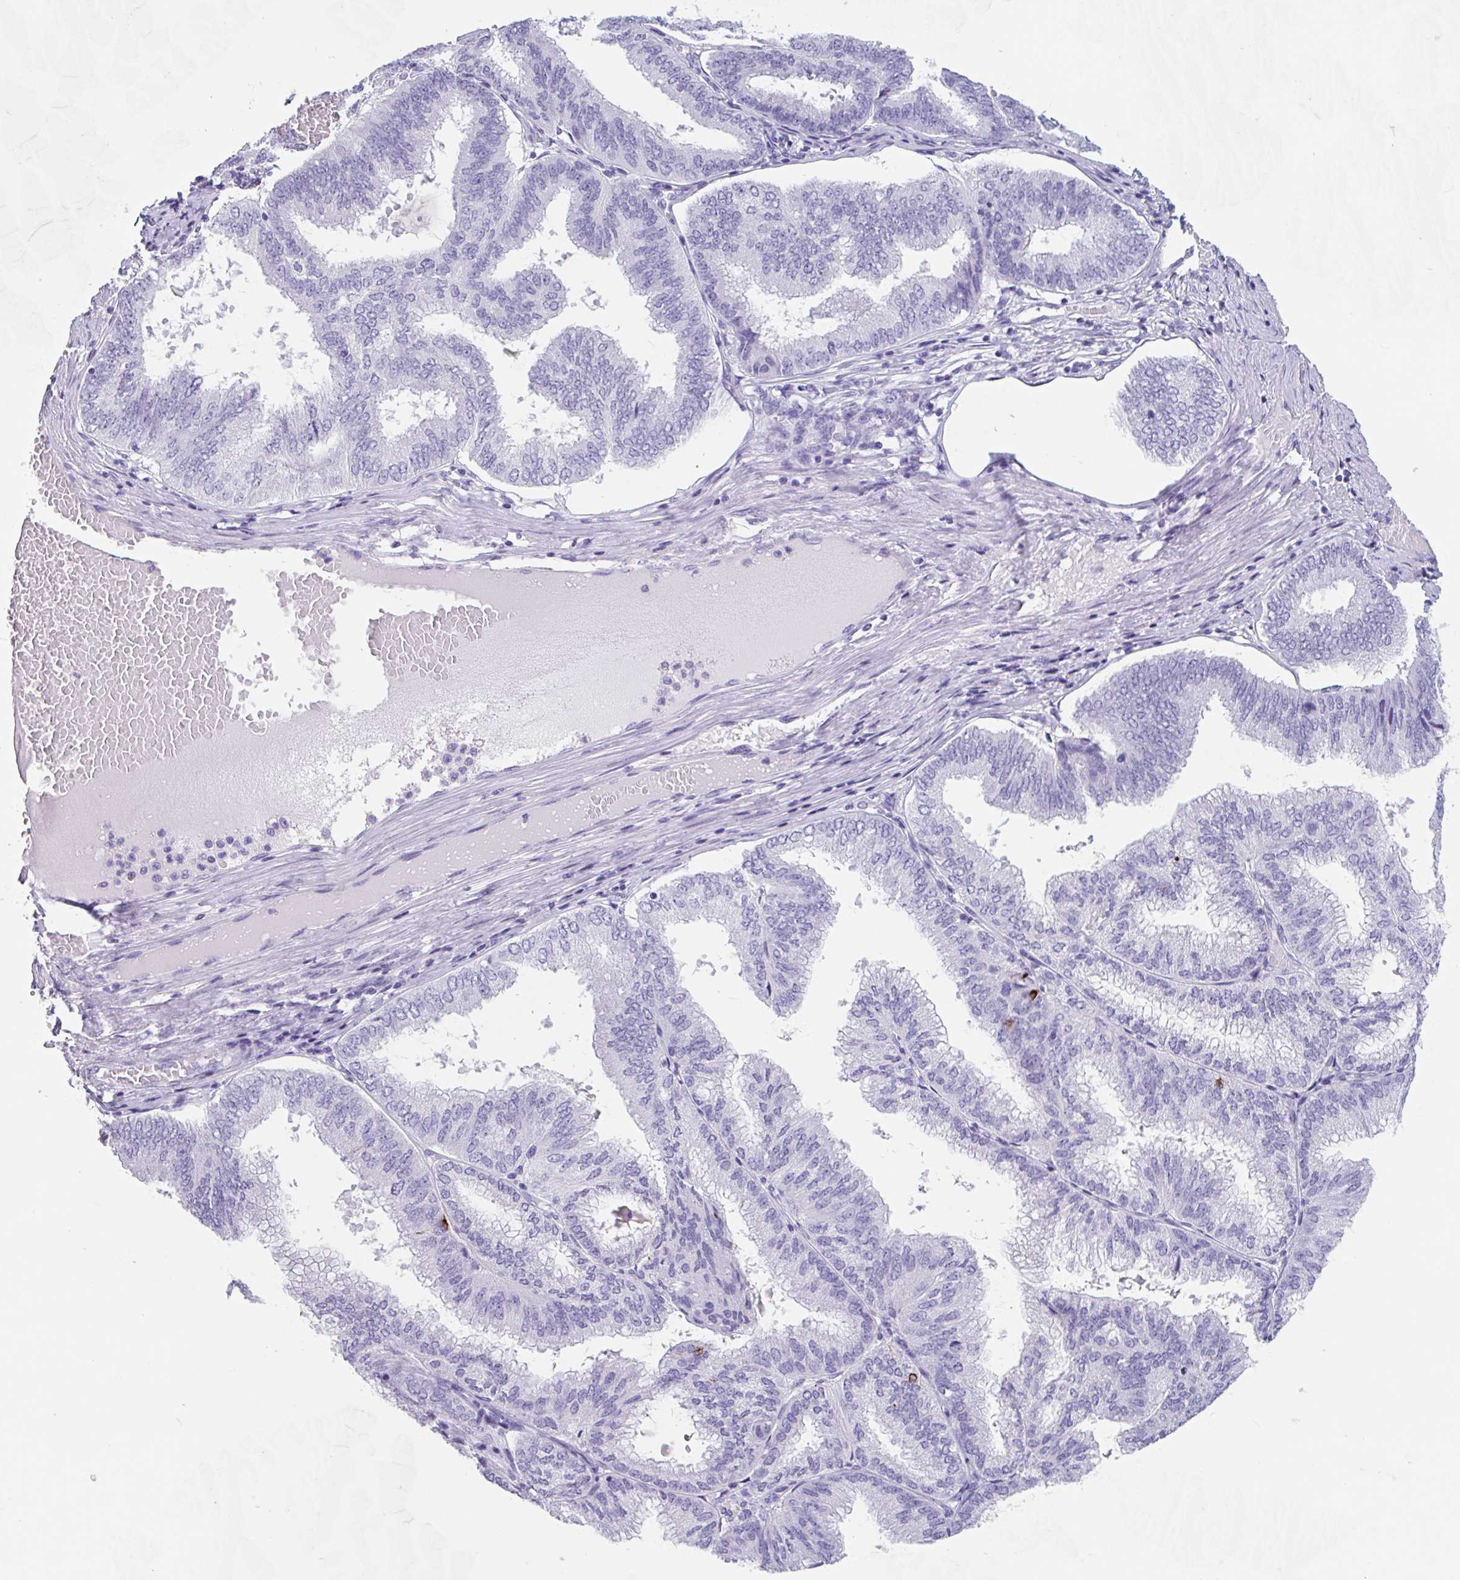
{"staining": {"intensity": "strong", "quantity": "<25%", "location": "cytoplasmic/membranous"}, "tissue": "endometrial cancer", "cell_type": "Tumor cells", "image_type": "cancer", "snomed": [{"axis": "morphology", "description": "Adenocarcinoma, NOS"}, {"axis": "topography", "description": "Endometrium"}], "caption": "Approximately <25% of tumor cells in human adenocarcinoma (endometrial) demonstrate strong cytoplasmic/membranous protein positivity as visualized by brown immunohistochemical staining.", "gene": "EMC4", "patient": {"sex": "female", "age": 49}}